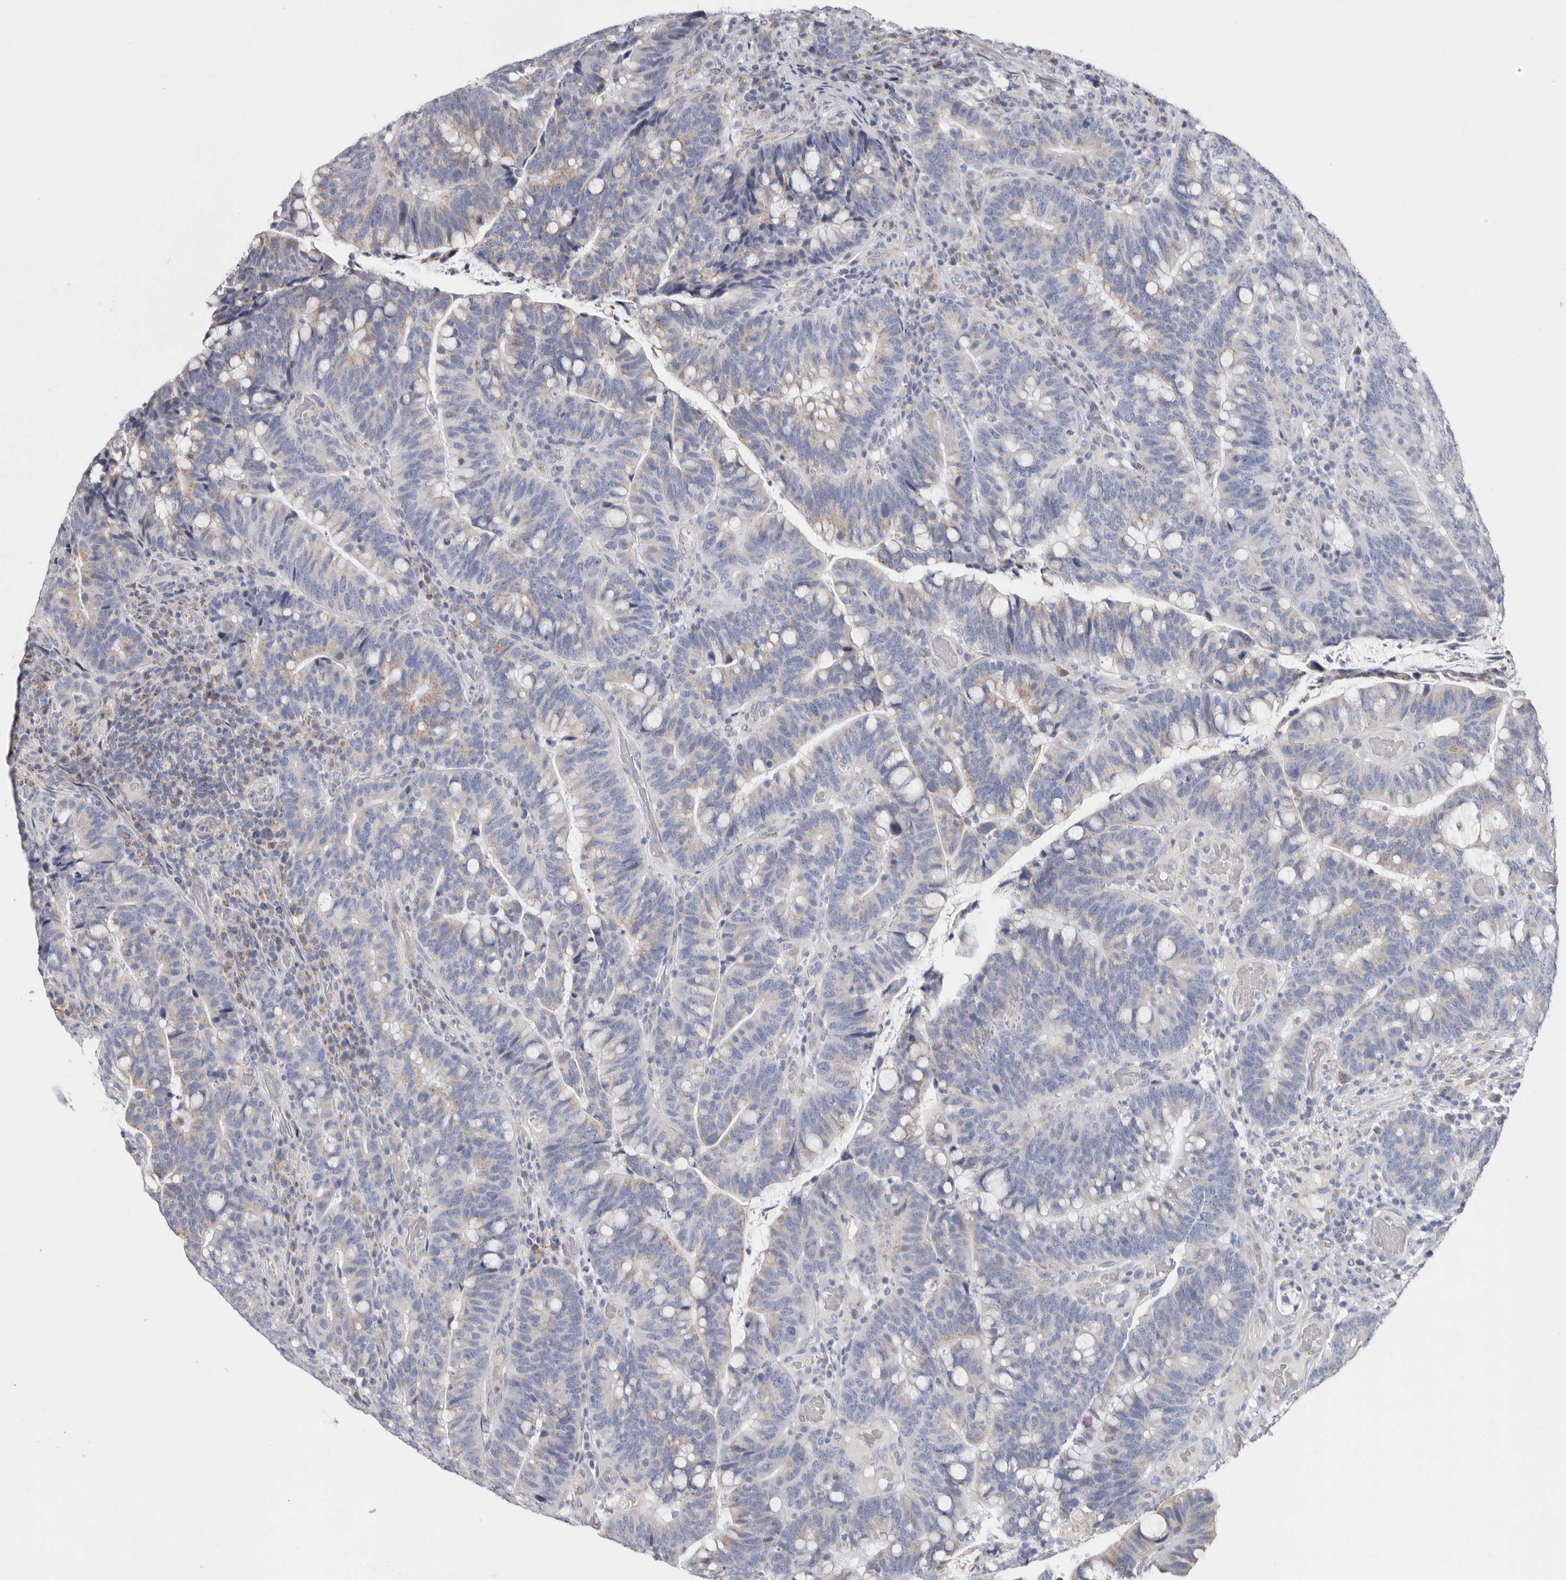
{"staining": {"intensity": "weak", "quantity": "25%-75%", "location": "cytoplasmic/membranous"}, "tissue": "colorectal cancer", "cell_type": "Tumor cells", "image_type": "cancer", "snomed": [{"axis": "morphology", "description": "Adenocarcinoma, NOS"}, {"axis": "topography", "description": "Colon"}], "caption": "Tumor cells reveal low levels of weak cytoplasmic/membranous staining in approximately 25%-75% of cells in human colorectal cancer (adenocarcinoma). The protein is stained brown, and the nuclei are stained in blue (DAB (3,3'-diaminobenzidine) IHC with brightfield microscopy, high magnification).", "gene": "RSPO2", "patient": {"sex": "female", "age": 66}}